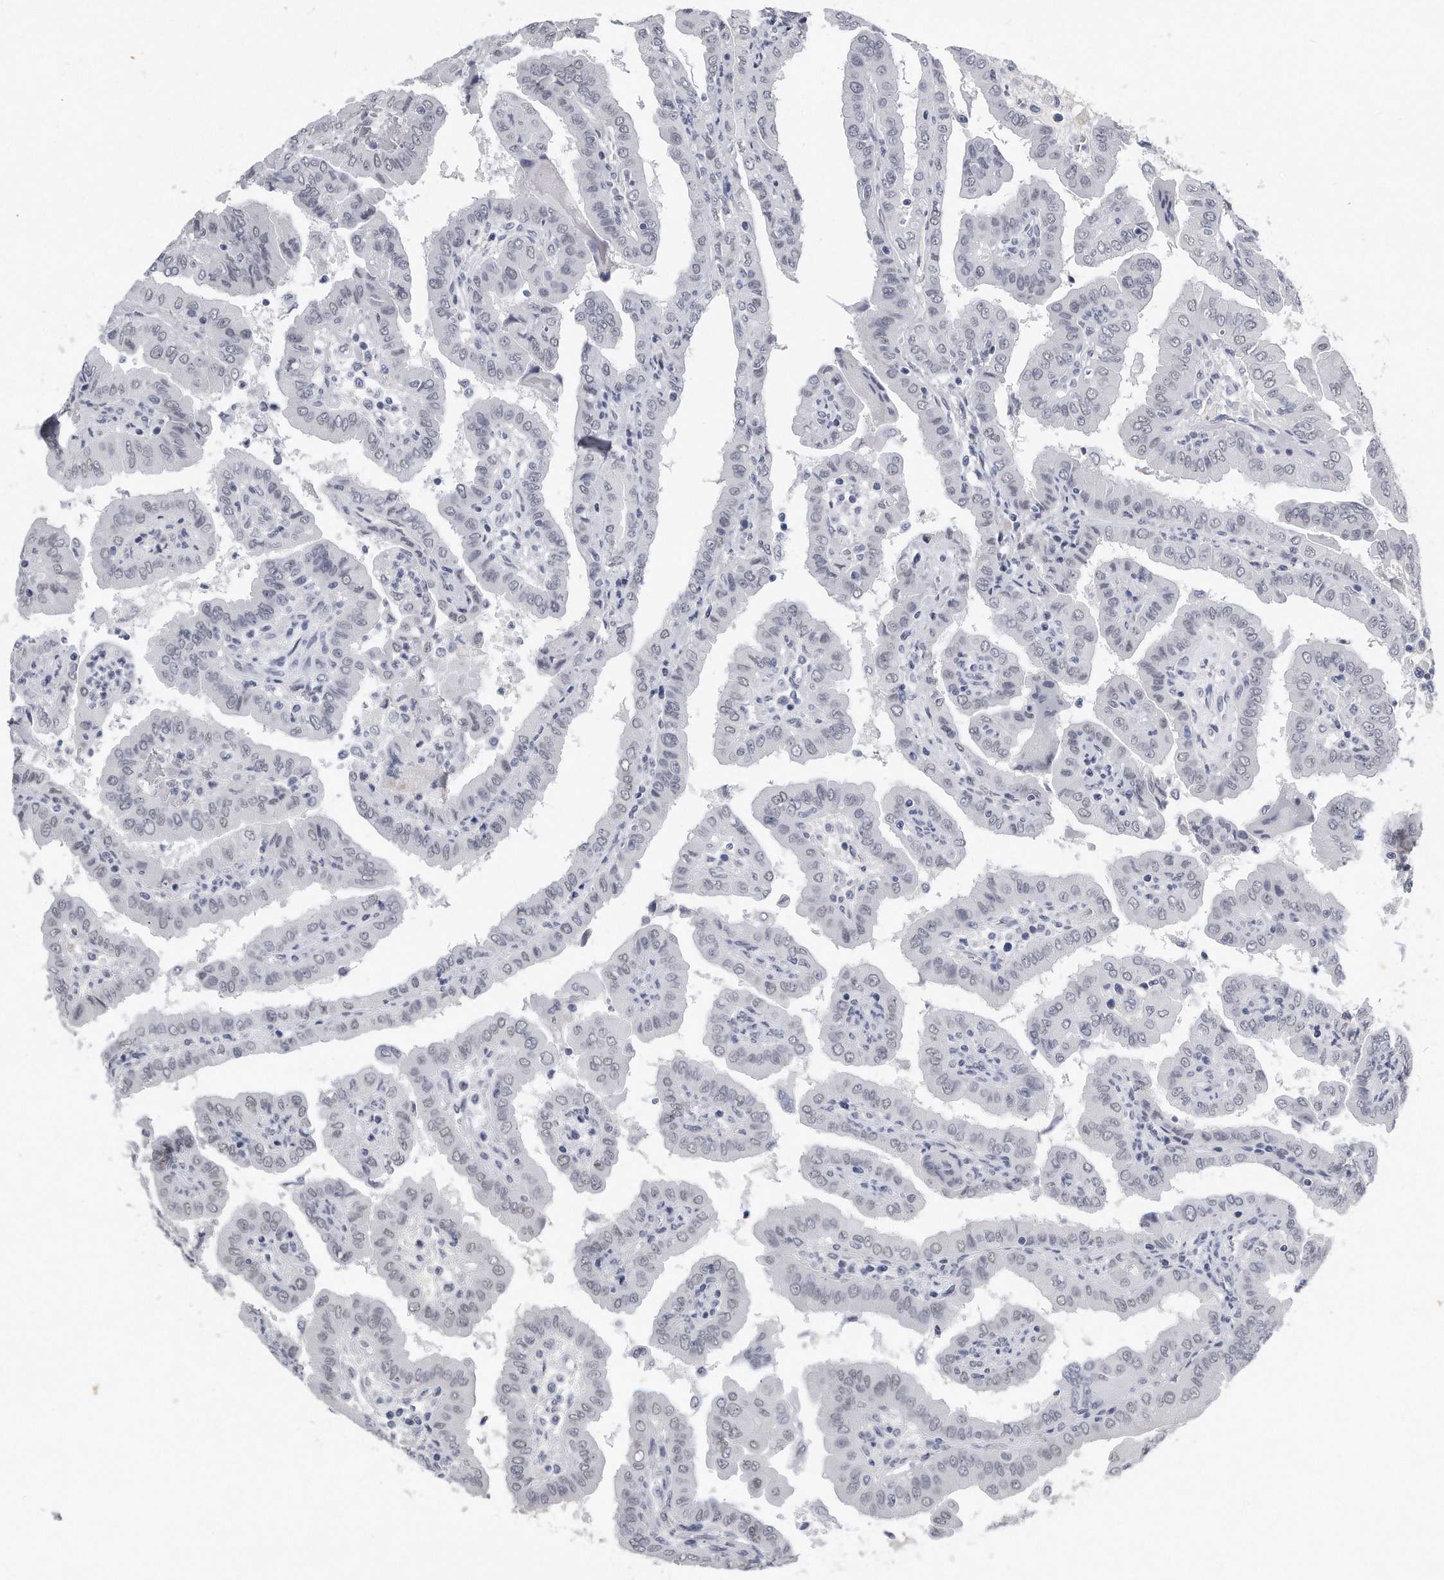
{"staining": {"intensity": "weak", "quantity": "<25%", "location": "nuclear"}, "tissue": "thyroid cancer", "cell_type": "Tumor cells", "image_type": "cancer", "snomed": [{"axis": "morphology", "description": "Papillary adenocarcinoma, NOS"}, {"axis": "topography", "description": "Thyroid gland"}], "caption": "Immunohistochemistry of thyroid cancer reveals no staining in tumor cells.", "gene": "CTBP2", "patient": {"sex": "male", "age": 33}}